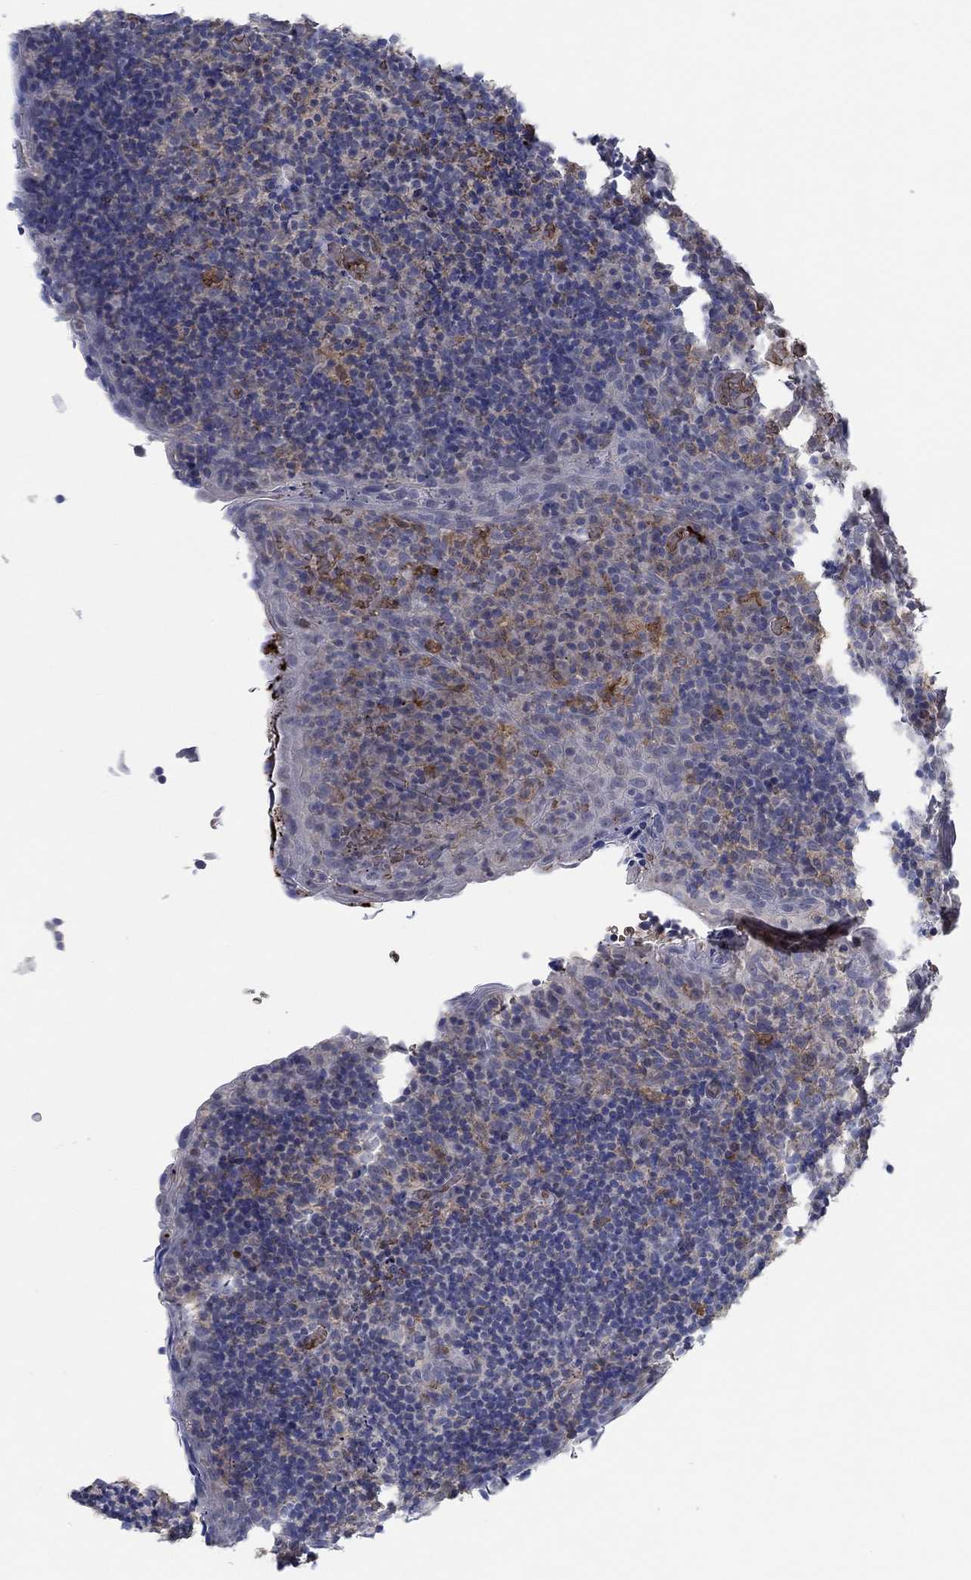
{"staining": {"intensity": "negative", "quantity": "none", "location": "none"}, "tissue": "tonsil", "cell_type": "Germinal center cells", "image_type": "normal", "snomed": [{"axis": "morphology", "description": "Normal tissue, NOS"}, {"axis": "topography", "description": "Tonsil"}], "caption": "The micrograph shows no significant positivity in germinal center cells of tonsil. Brightfield microscopy of immunohistochemistry stained with DAB (brown) and hematoxylin (blue), captured at high magnification.", "gene": "MPP1", "patient": {"sex": "male", "age": 17}}